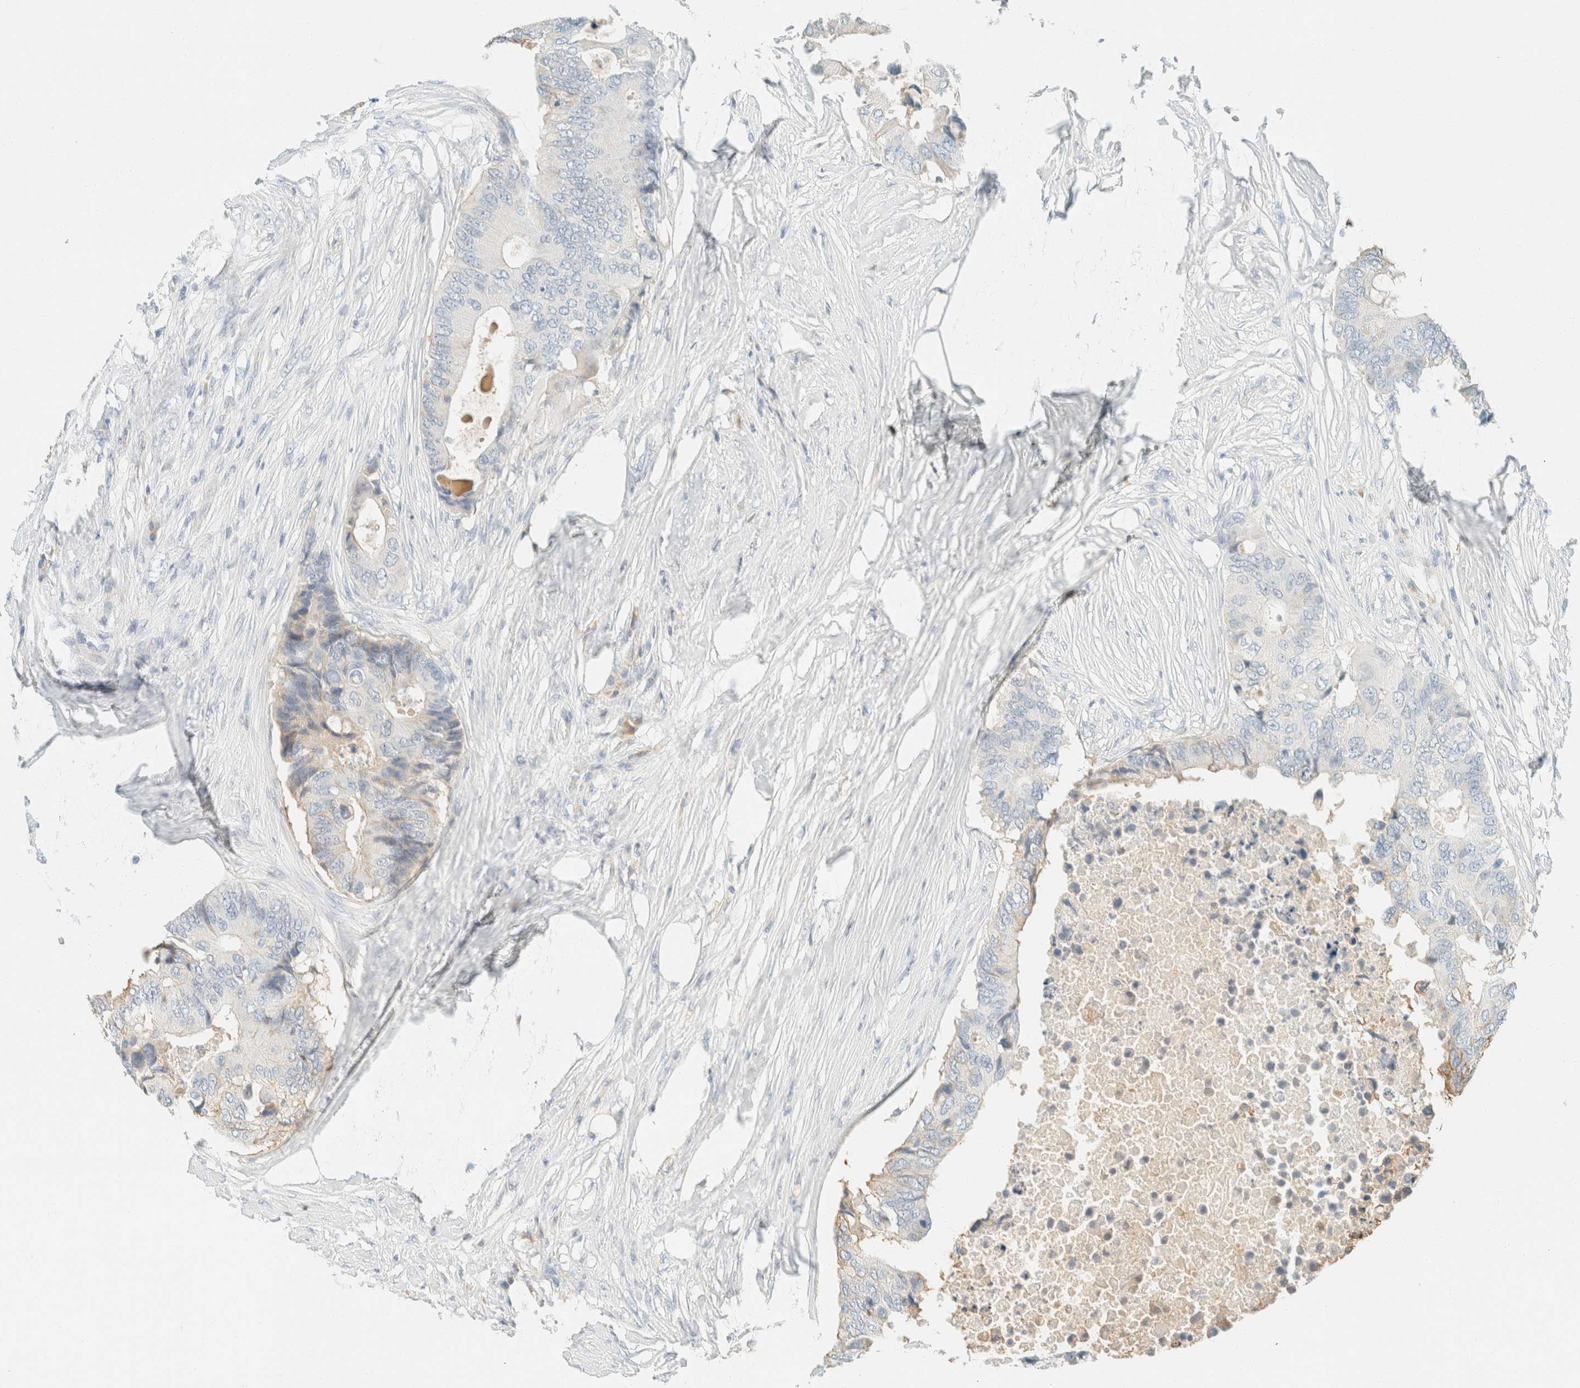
{"staining": {"intensity": "negative", "quantity": "none", "location": "none"}, "tissue": "colorectal cancer", "cell_type": "Tumor cells", "image_type": "cancer", "snomed": [{"axis": "morphology", "description": "Adenocarcinoma, NOS"}, {"axis": "topography", "description": "Colon"}], "caption": "Tumor cells show no significant staining in colorectal cancer.", "gene": "GPA33", "patient": {"sex": "male", "age": 71}}